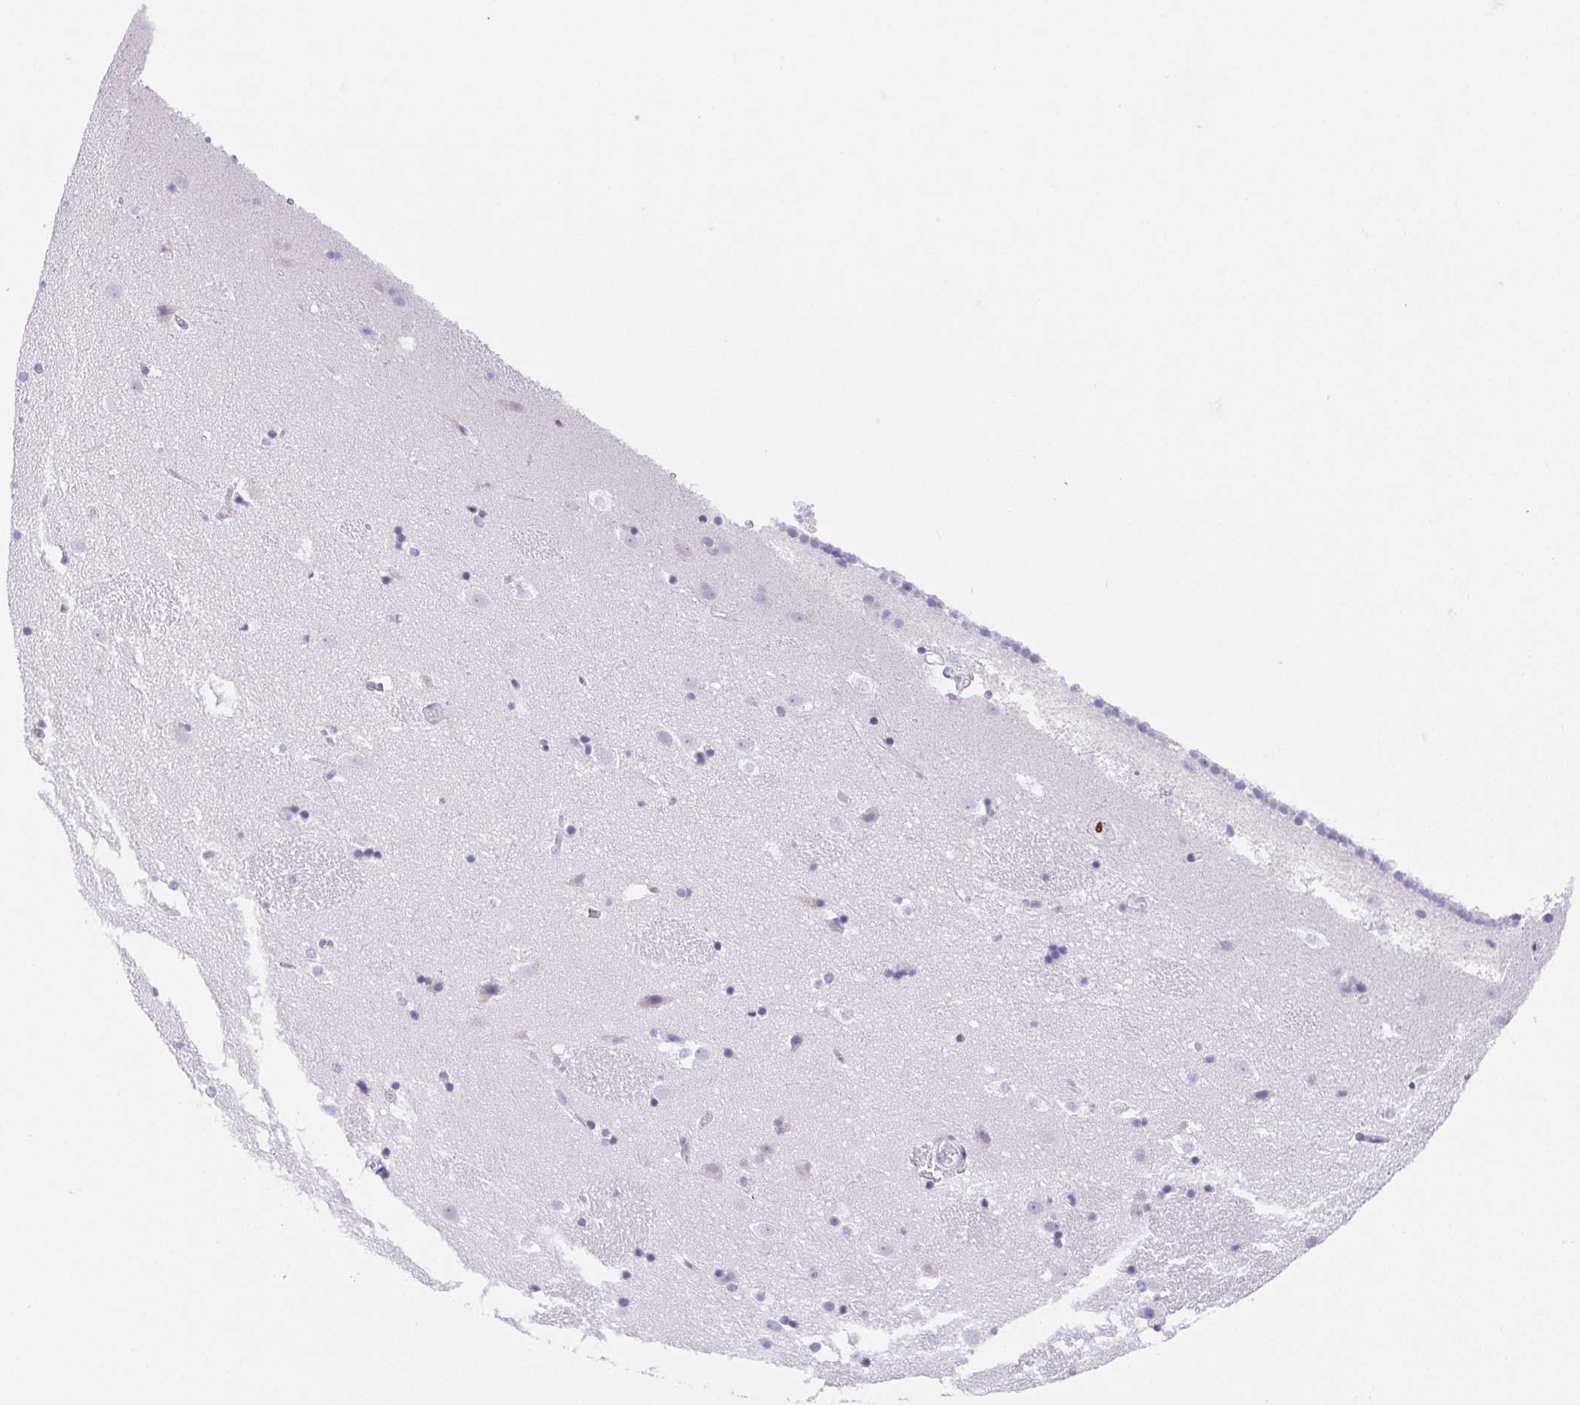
{"staining": {"intensity": "negative", "quantity": "none", "location": "none"}, "tissue": "caudate", "cell_type": "Glial cells", "image_type": "normal", "snomed": [{"axis": "morphology", "description": "Normal tissue, NOS"}, {"axis": "topography", "description": "Lateral ventricle wall"}], "caption": "Photomicrograph shows no protein positivity in glial cells of unremarkable caudate. The staining was performed using DAB (3,3'-diaminobenzidine) to visualize the protein expression in brown, while the nuclei were stained in blue with hematoxylin (Magnification: 20x).", "gene": "SPATA4", "patient": {"sex": "male", "age": 37}}